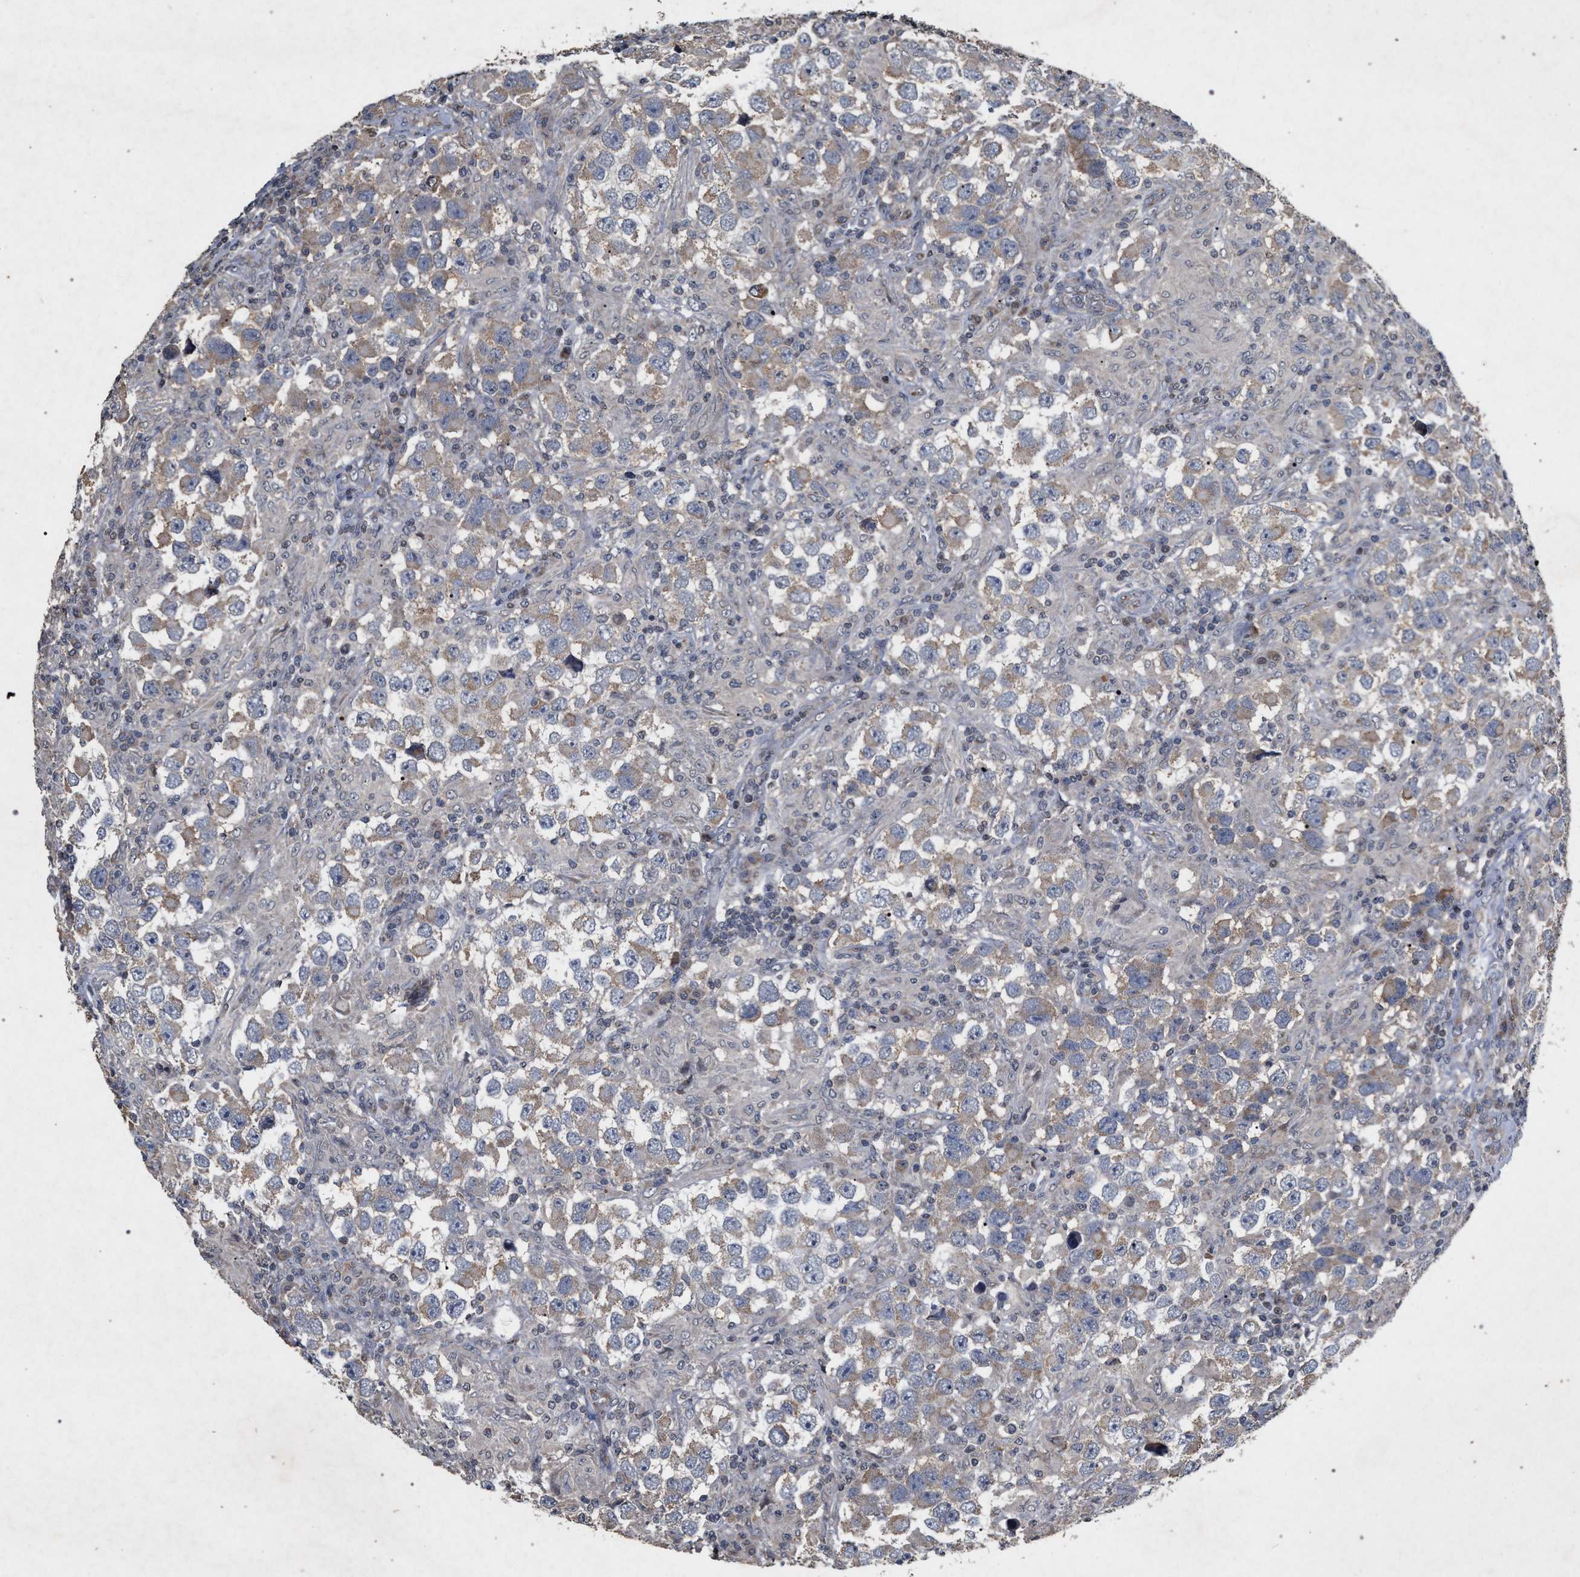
{"staining": {"intensity": "weak", "quantity": ">75%", "location": "cytoplasmic/membranous"}, "tissue": "testis cancer", "cell_type": "Tumor cells", "image_type": "cancer", "snomed": [{"axis": "morphology", "description": "Carcinoma, Embryonal, NOS"}, {"axis": "topography", "description": "Testis"}], "caption": "High-power microscopy captured an immunohistochemistry (IHC) histopathology image of testis embryonal carcinoma, revealing weak cytoplasmic/membranous staining in about >75% of tumor cells.", "gene": "PKD2L1", "patient": {"sex": "male", "age": 21}}